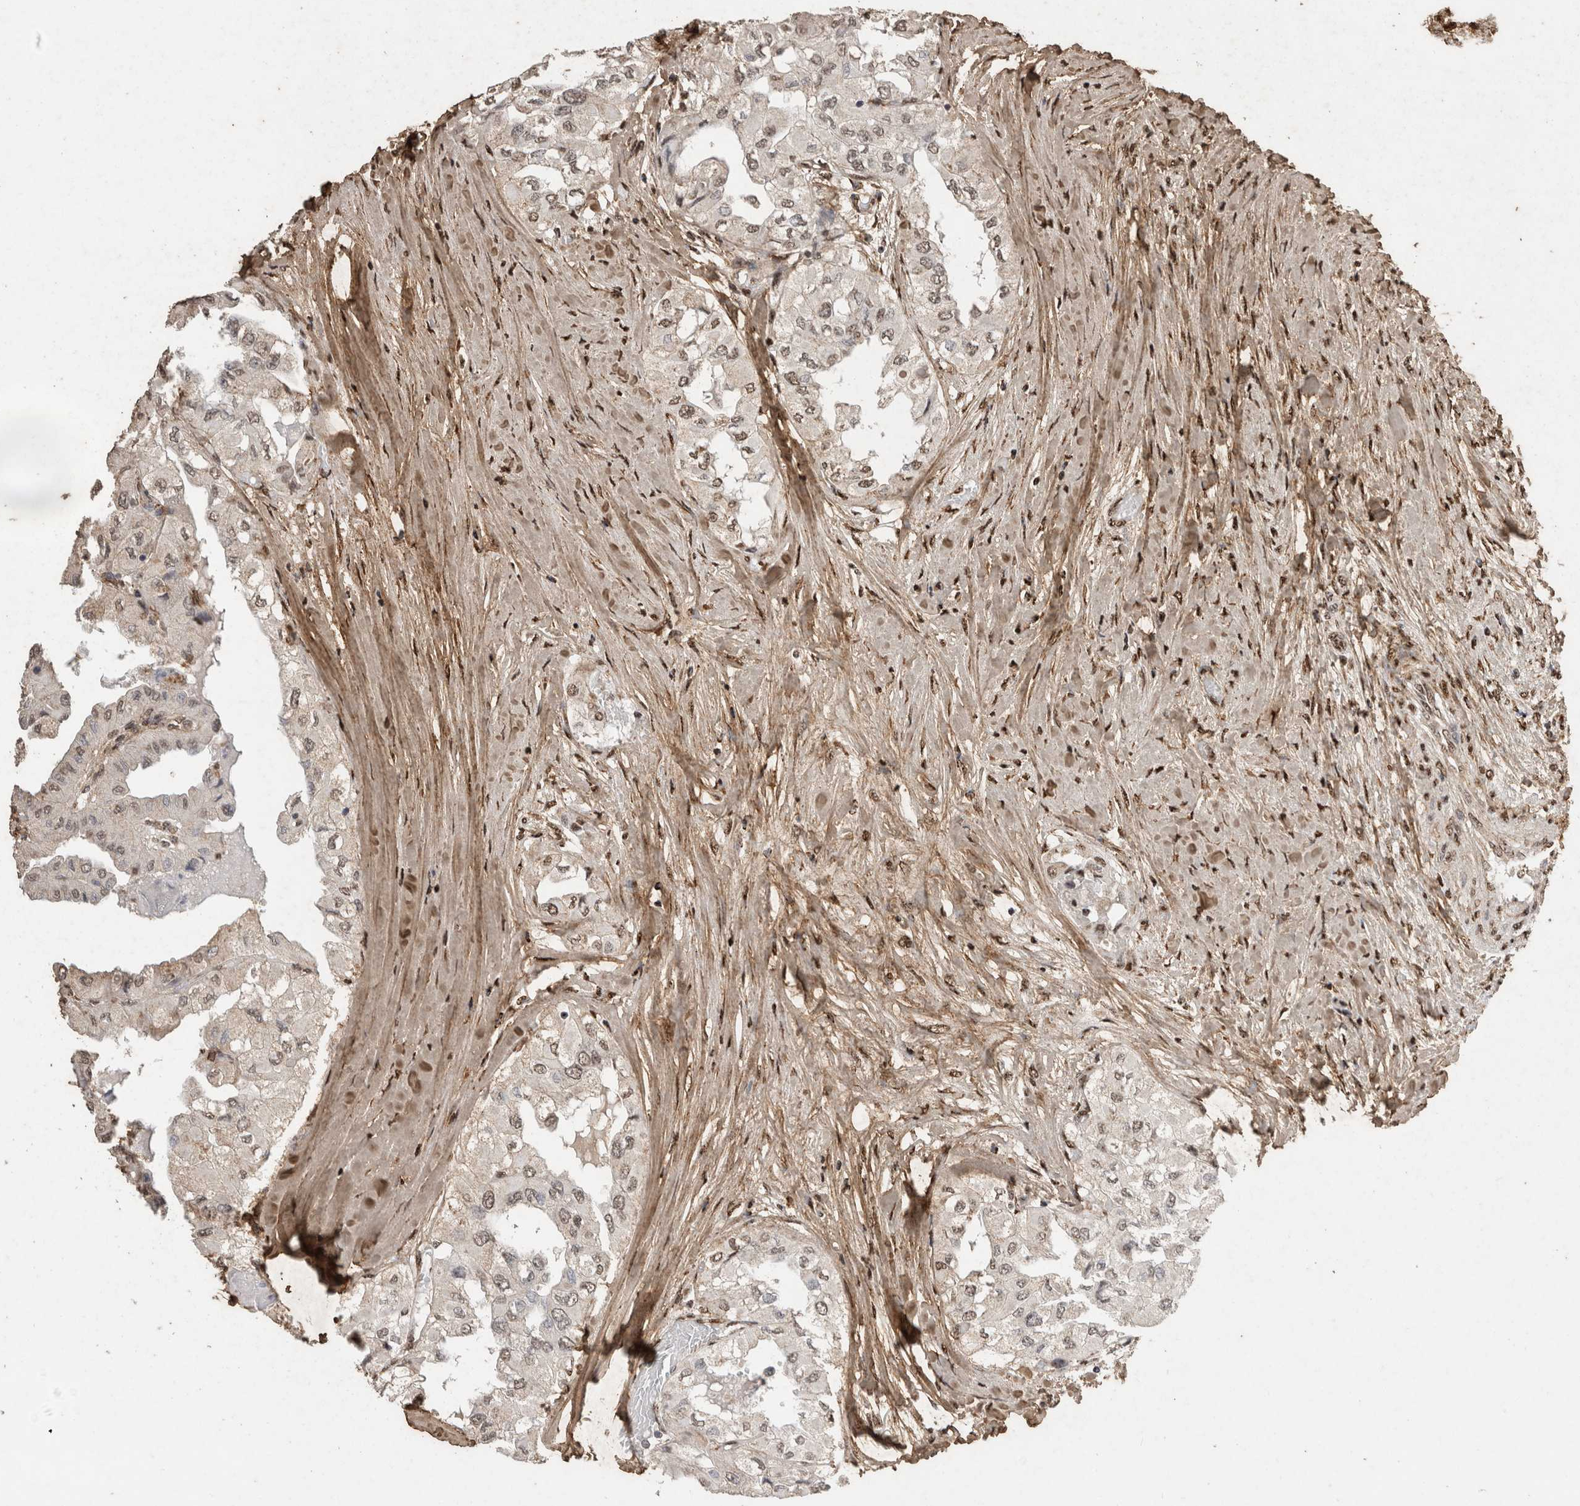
{"staining": {"intensity": "weak", "quantity": "25%-75%", "location": "nuclear"}, "tissue": "thyroid cancer", "cell_type": "Tumor cells", "image_type": "cancer", "snomed": [{"axis": "morphology", "description": "Papillary adenocarcinoma, NOS"}, {"axis": "topography", "description": "Thyroid gland"}], "caption": "Immunohistochemical staining of human thyroid papillary adenocarcinoma shows low levels of weak nuclear protein positivity in approximately 25%-75% of tumor cells.", "gene": "C1QTNF5", "patient": {"sex": "female", "age": 59}}